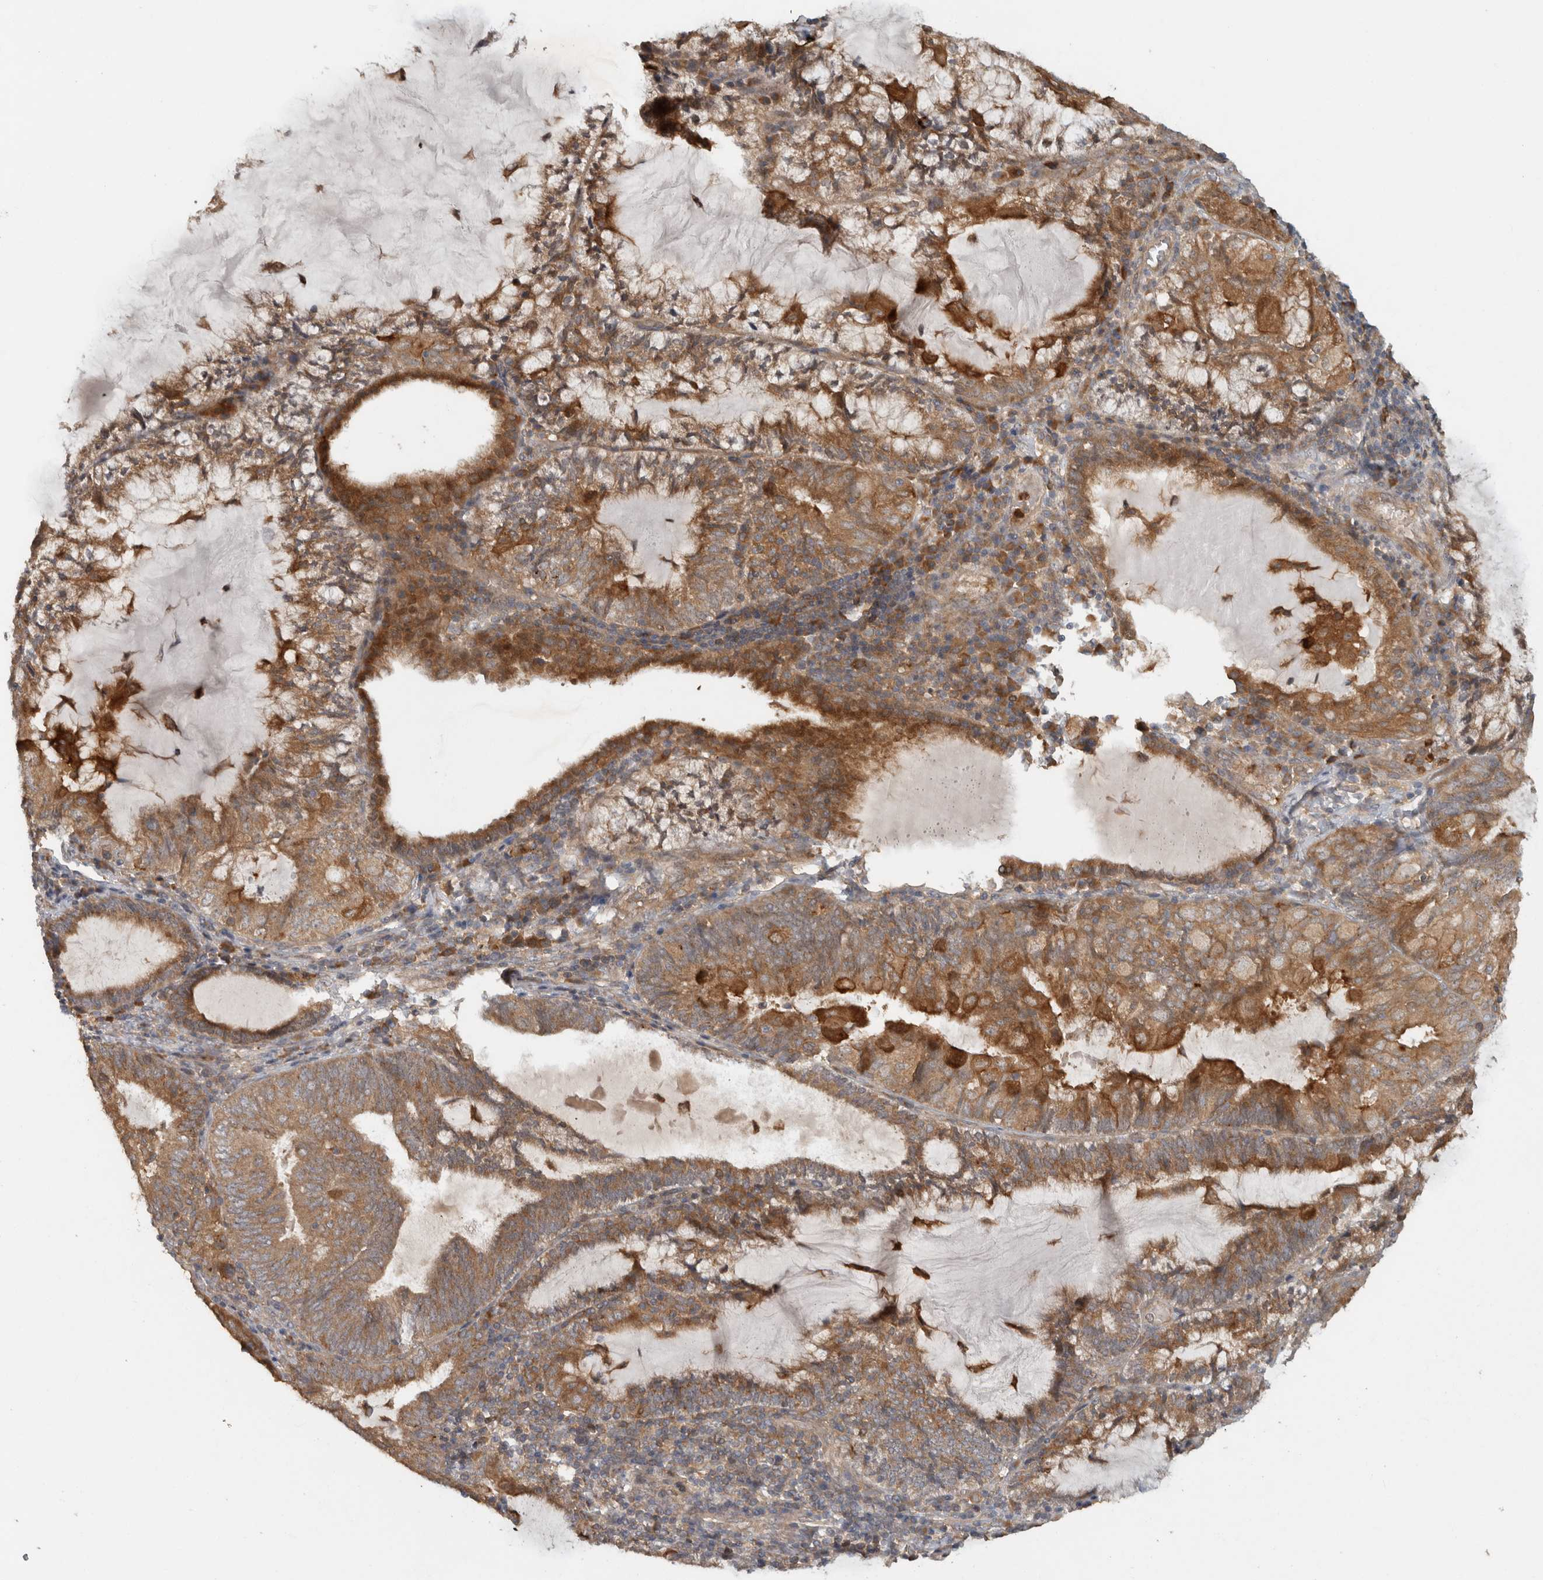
{"staining": {"intensity": "moderate", "quantity": ">75%", "location": "cytoplasmic/membranous"}, "tissue": "endometrial cancer", "cell_type": "Tumor cells", "image_type": "cancer", "snomed": [{"axis": "morphology", "description": "Adenocarcinoma, NOS"}, {"axis": "topography", "description": "Endometrium"}], "caption": "Human endometrial cancer stained with a protein marker shows moderate staining in tumor cells.", "gene": "VEPH1", "patient": {"sex": "female", "age": 81}}